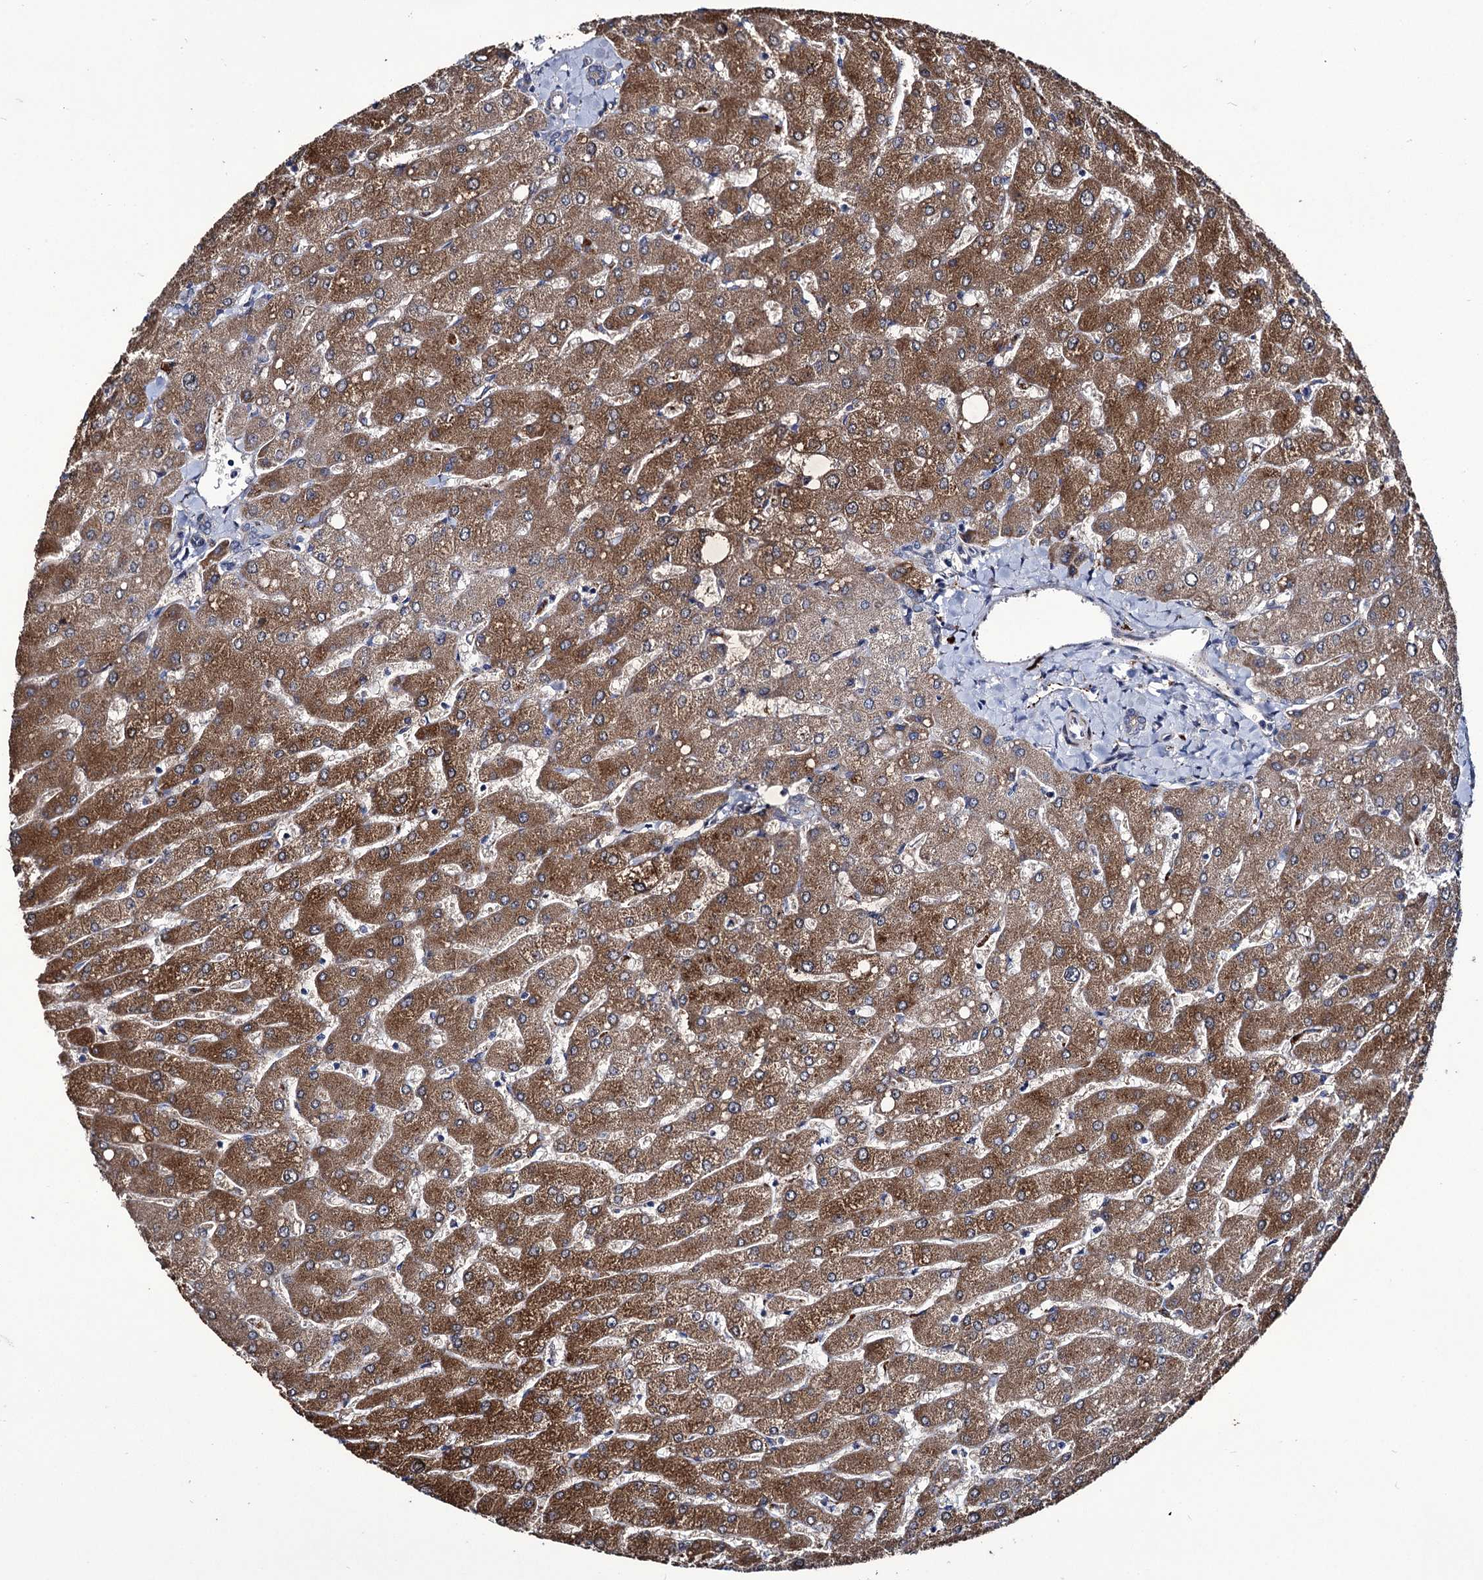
{"staining": {"intensity": "weak", "quantity": "<25%", "location": "cytoplasmic/membranous"}, "tissue": "liver", "cell_type": "Cholangiocytes", "image_type": "normal", "snomed": [{"axis": "morphology", "description": "Normal tissue, NOS"}, {"axis": "topography", "description": "Liver"}], "caption": "This micrograph is of normal liver stained with IHC to label a protein in brown with the nuclei are counter-stained blue. There is no expression in cholangiocytes.", "gene": "TUBGCP5", "patient": {"sex": "male", "age": 55}}